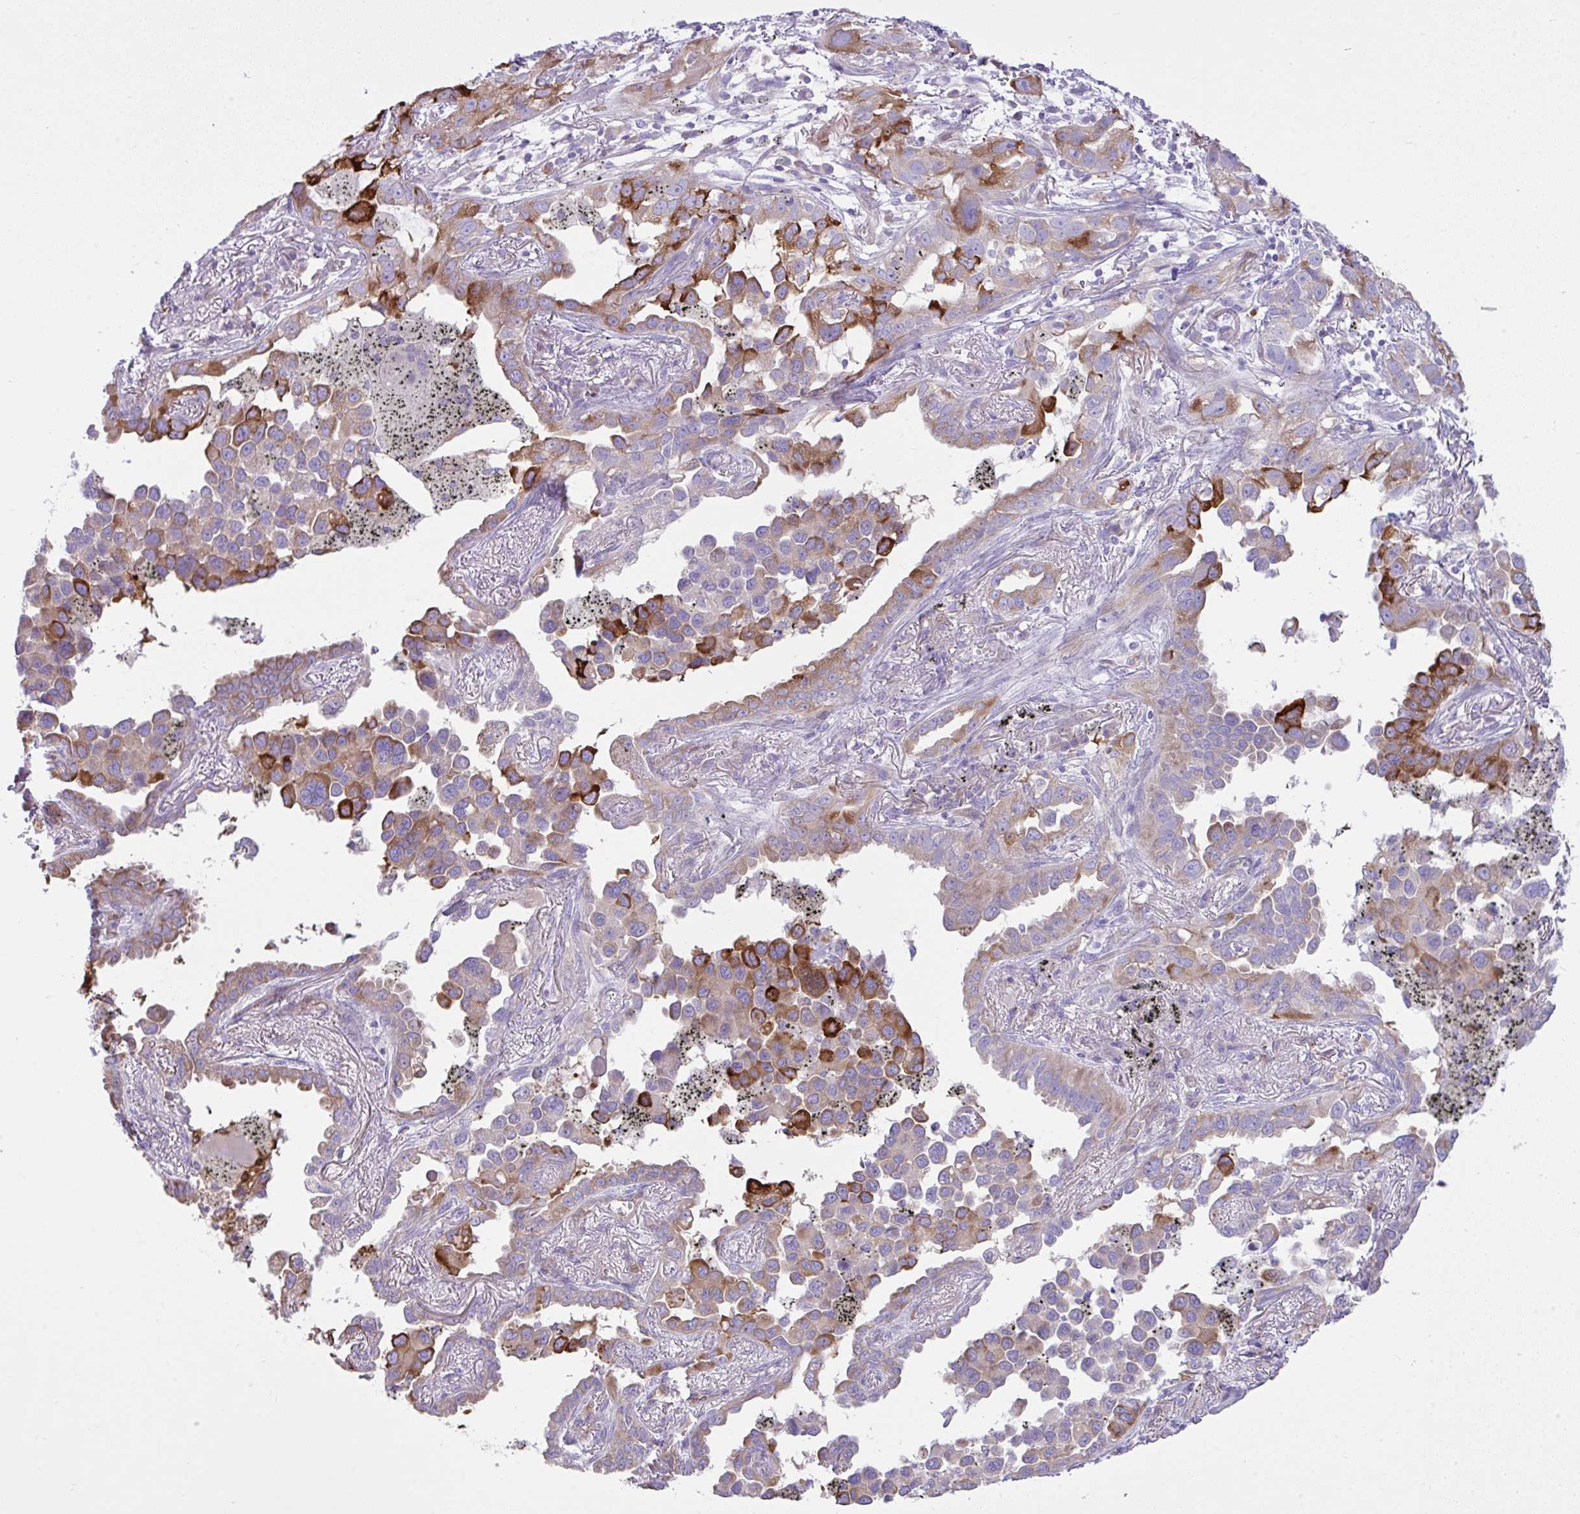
{"staining": {"intensity": "moderate", "quantity": "25%-75%", "location": "cytoplasmic/membranous"}, "tissue": "lung cancer", "cell_type": "Tumor cells", "image_type": "cancer", "snomed": [{"axis": "morphology", "description": "Adenocarcinoma, NOS"}, {"axis": "topography", "description": "Lung"}], "caption": "A high-resolution photomicrograph shows immunohistochemistry (IHC) staining of adenocarcinoma (lung), which exhibits moderate cytoplasmic/membranous expression in approximately 25%-75% of tumor cells.", "gene": "EEF1A2", "patient": {"sex": "male", "age": 67}}